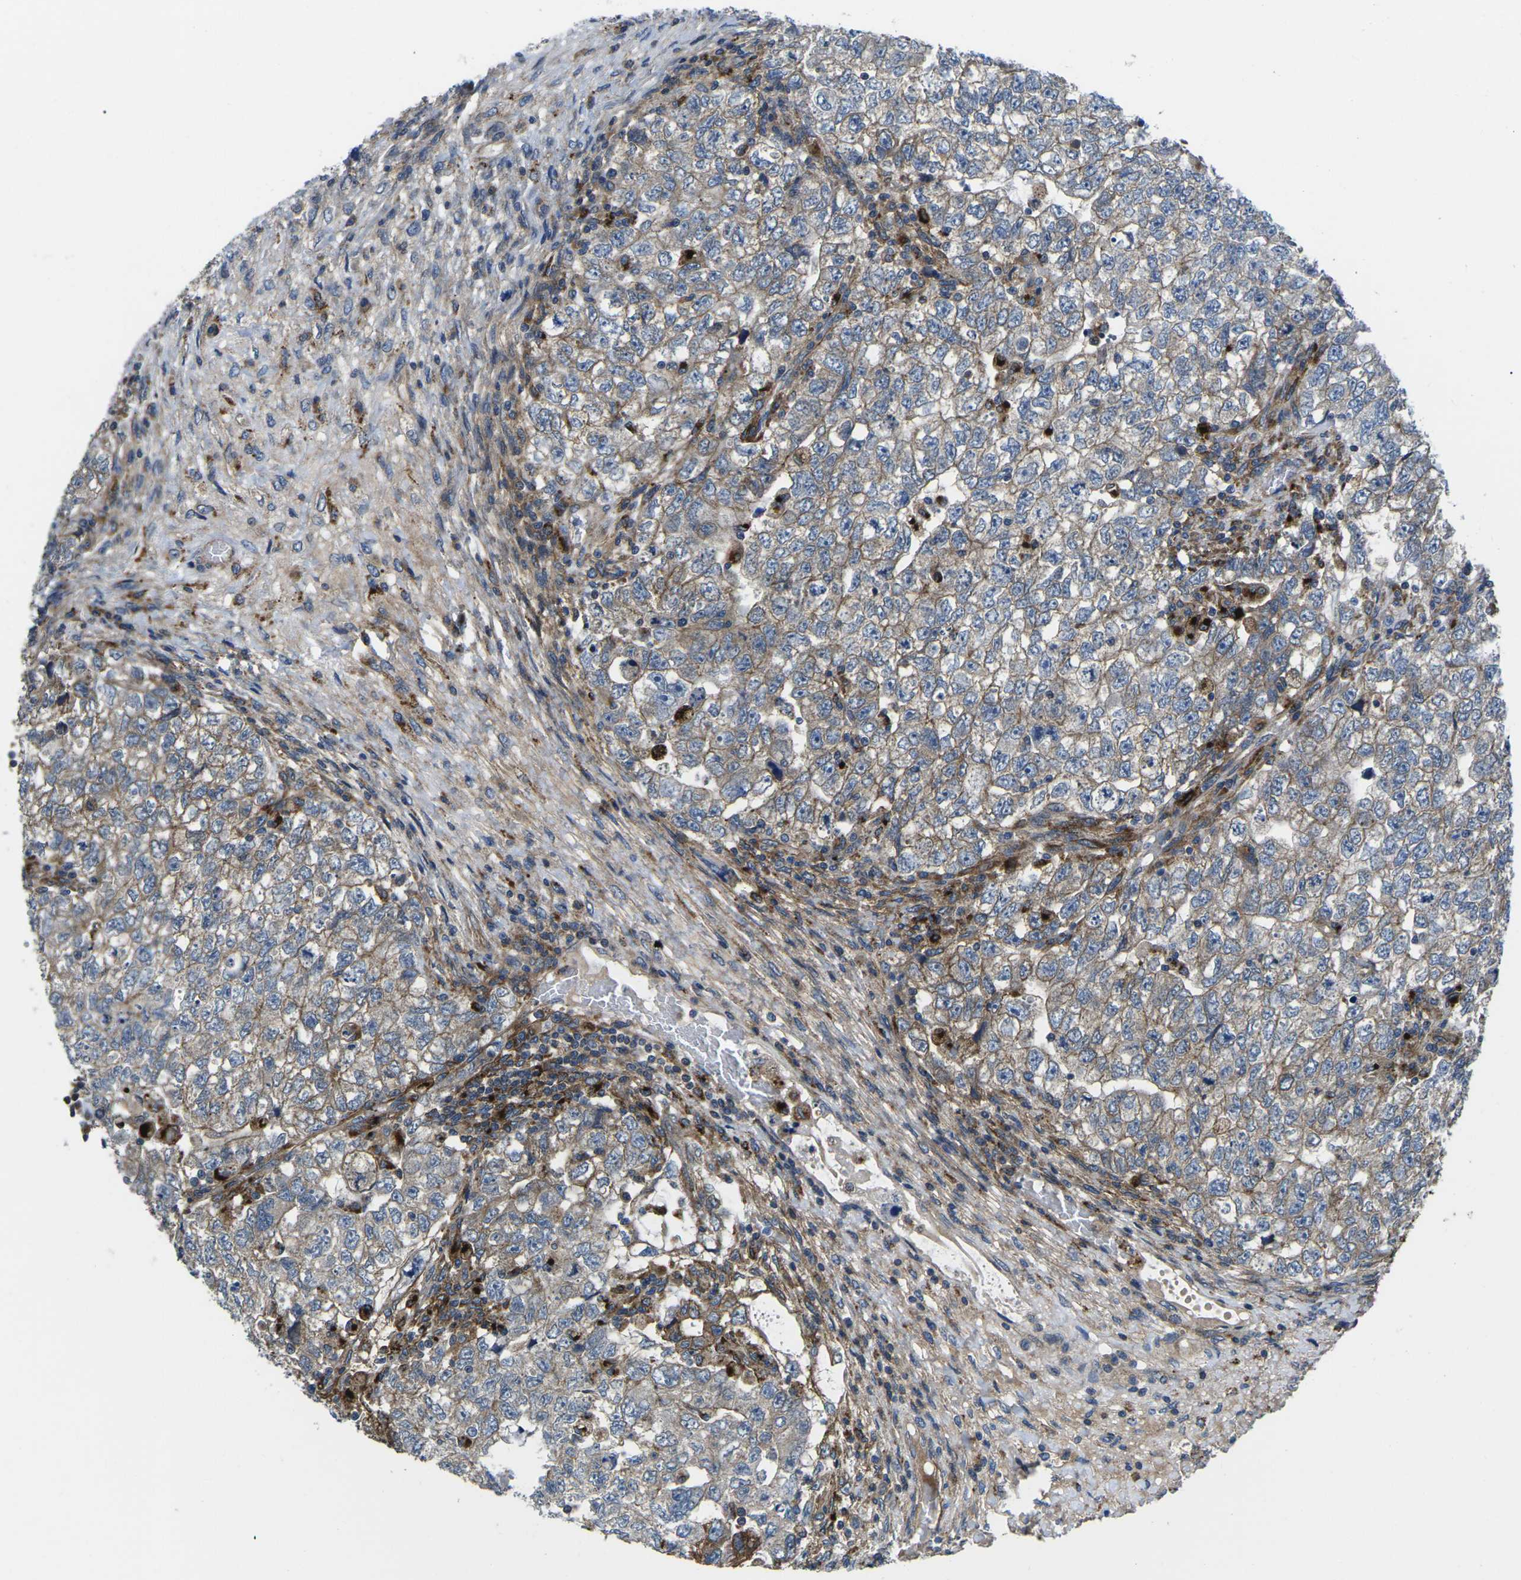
{"staining": {"intensity": "weak", "quantity": "25%-75%", "location": "cytoplasmic/membranous"}, "tissue": "testis cancer", "cell_type": "Tumor cells", "image_type": "cancer", "snomed": [{"axis": "morphology", "description": "Carcinoma, Embryonal, NOS"}, {"axis": "topography", "description": "Testis"}], "caption": "Testis cancer (embryonal carcinoma) tissue shows weak cytoplasmic/membranous staining in approximately 25%-75% of tumor cells", "gene": "DLG1", "patient": {"sex": "male", "age": 36}}